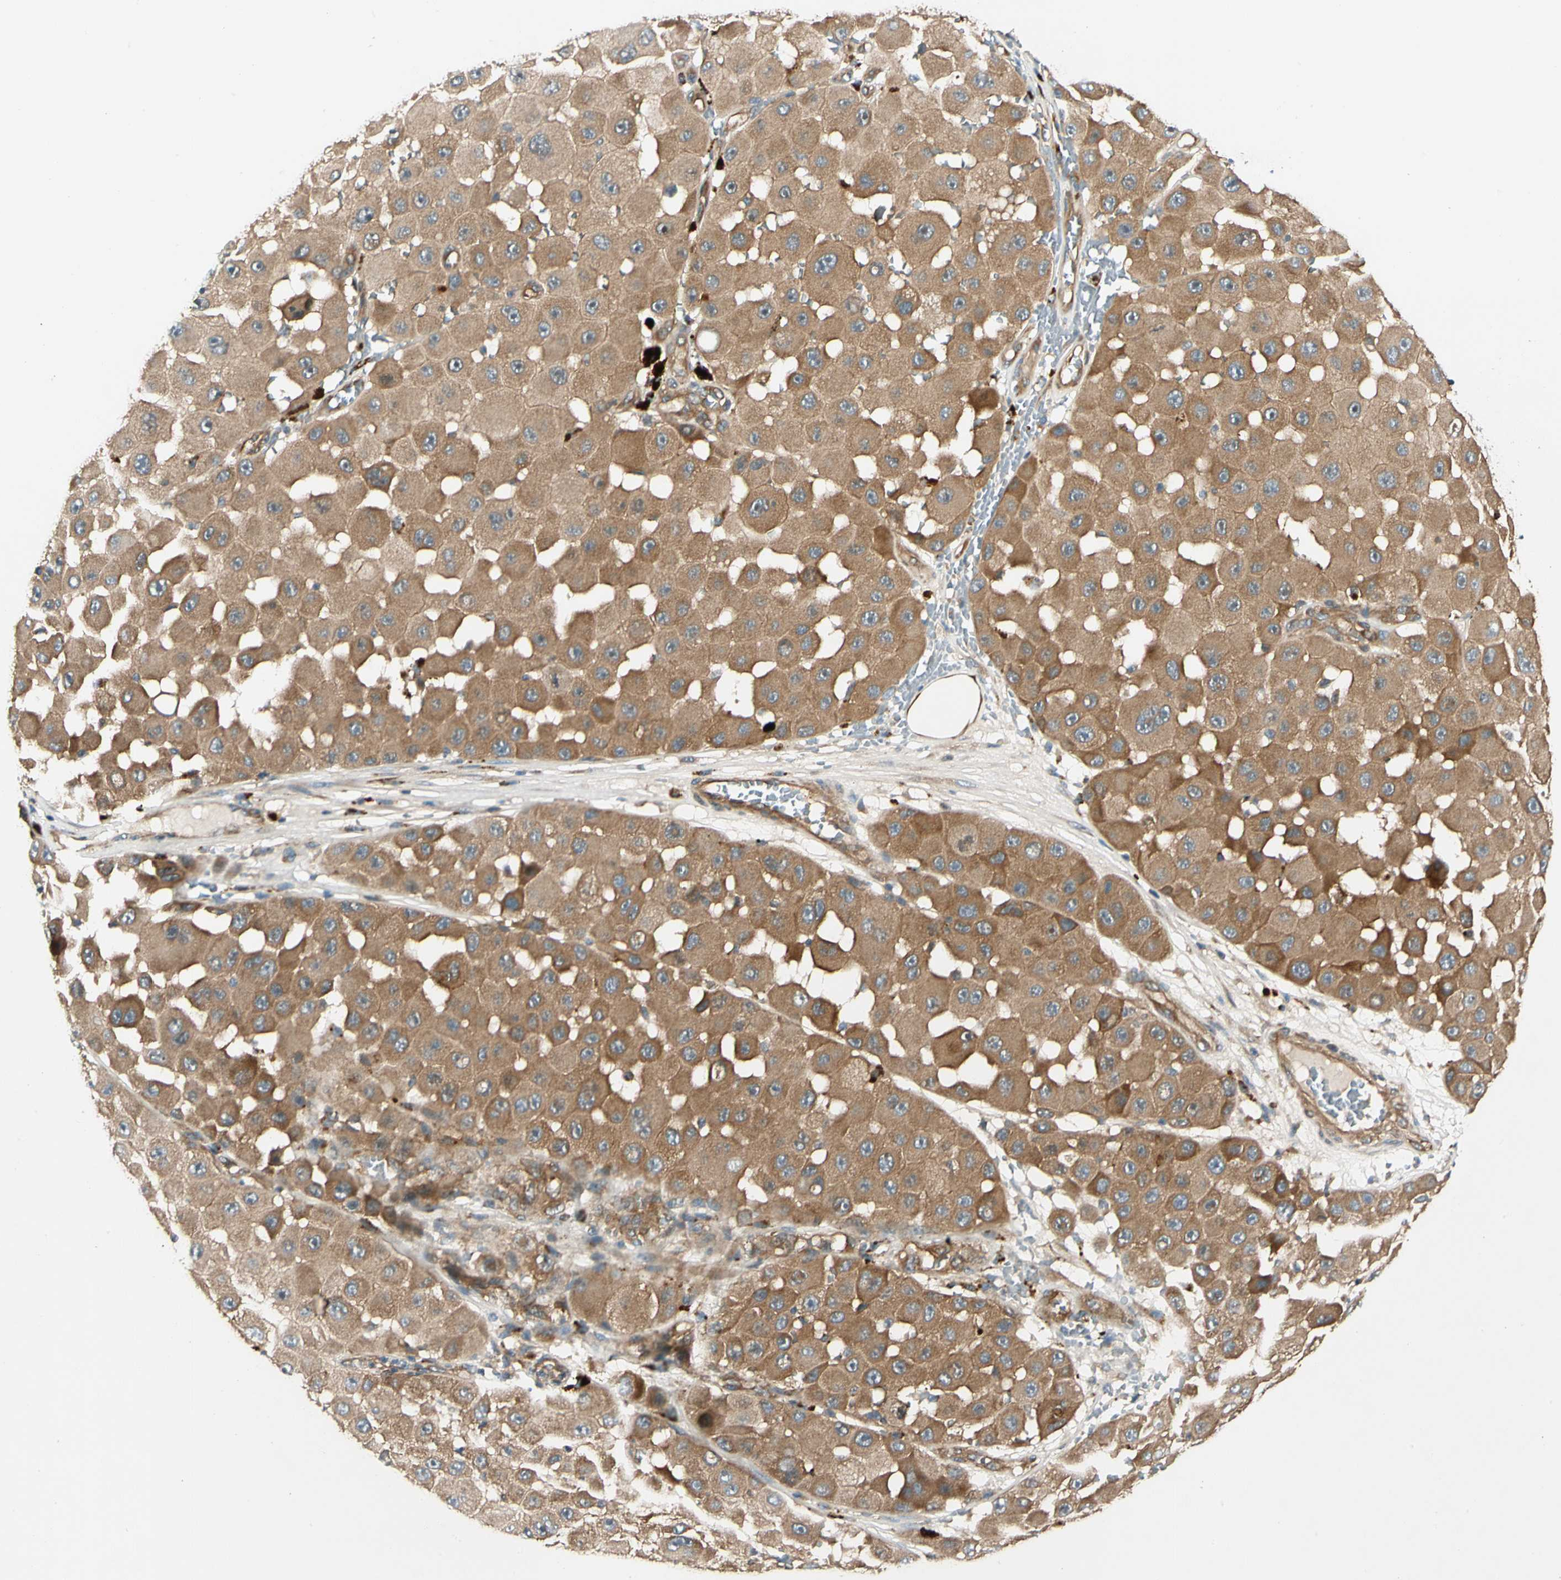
{"staining": {"intensity": "moderate", "quantity": ">75%", "location": "cytoplasmic/membranous"}, "tissue": "melanoma", "cell_type": "Tumor cells", "image_type": "cancer", "snomed": [{"axis": "morphology", "description": "Malignant melanoma, NOS"}, {"axis": "topography", "description": "Skin"}], "caption": "Immunohistochemistry (IHC) histopathology image of neoplastic tissue: human melanoma stained using immunohistochemistry (IHC) shows medium levels of moderate protein expression localized specifically in the cytoplasmic/membranous of tumor cells, appearing as a cytoplasmic/membranous brown color.", "gene": "ROCK2", "patient": {"sex": "female", "age": 81}}